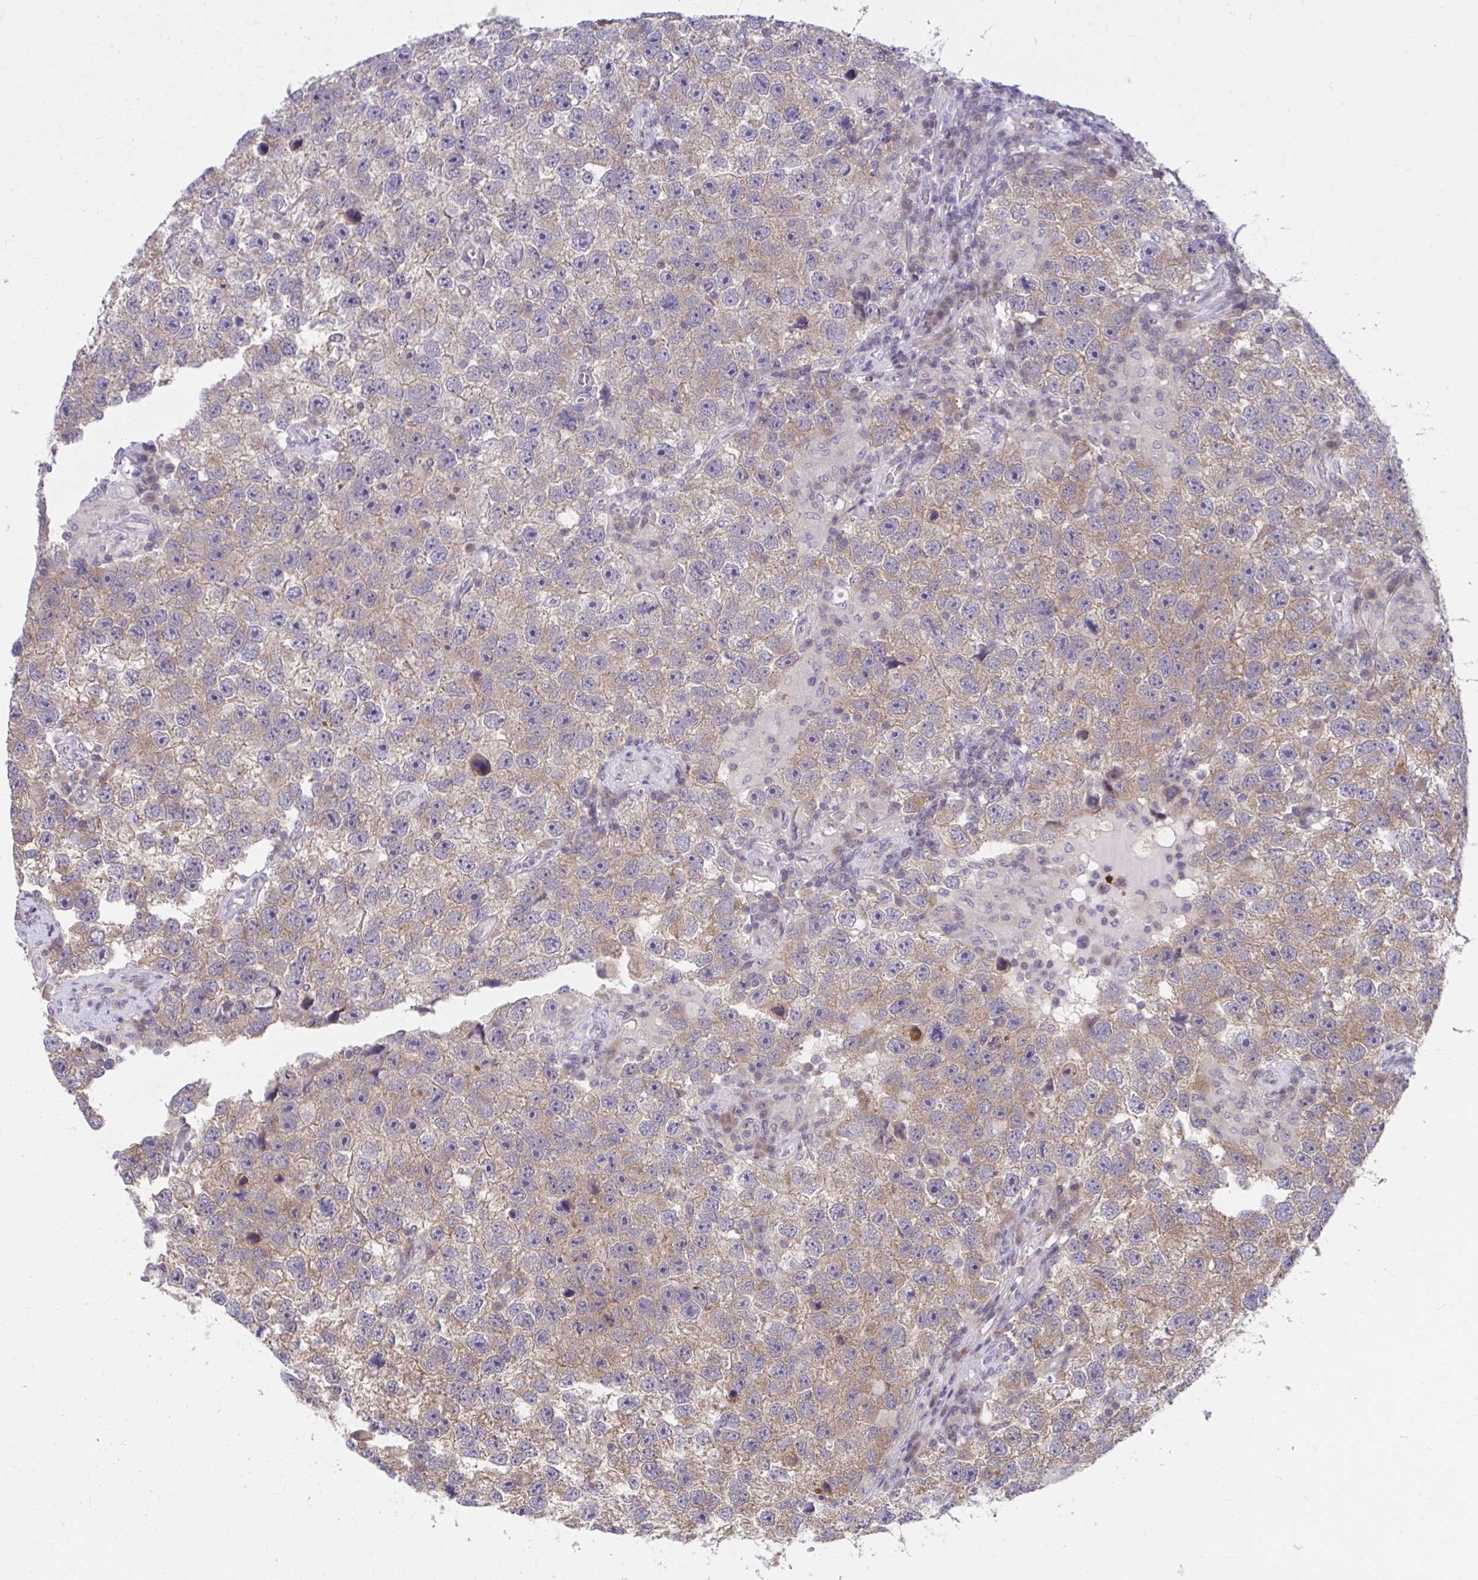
{"staining": {"intensity": "weak", "quantity": ">75%", "location": "cytoplasmic/membranous"}, "tissue": "testis cancer", "cell_type": "Tumor cells", "image_type": "cancer", "snomed": [{"axis": "morphology", "description": "Seminoma, NOS"}, {"axis": "topography", "description": "Testis"}], "caption": "High-power microscopy captured an immunohistochemistry (IHC) photomicrograph of testis cancer, revealing weak cytoplasmic/membranous staining in about >75% of tumor cells. The staining was performed using DAB, with brown indicating positive protein expression. Nuclei are stained blue with hematoxylin.", "gene": "PCDHB7", "patient": {"sex": "male", "age": 26}}